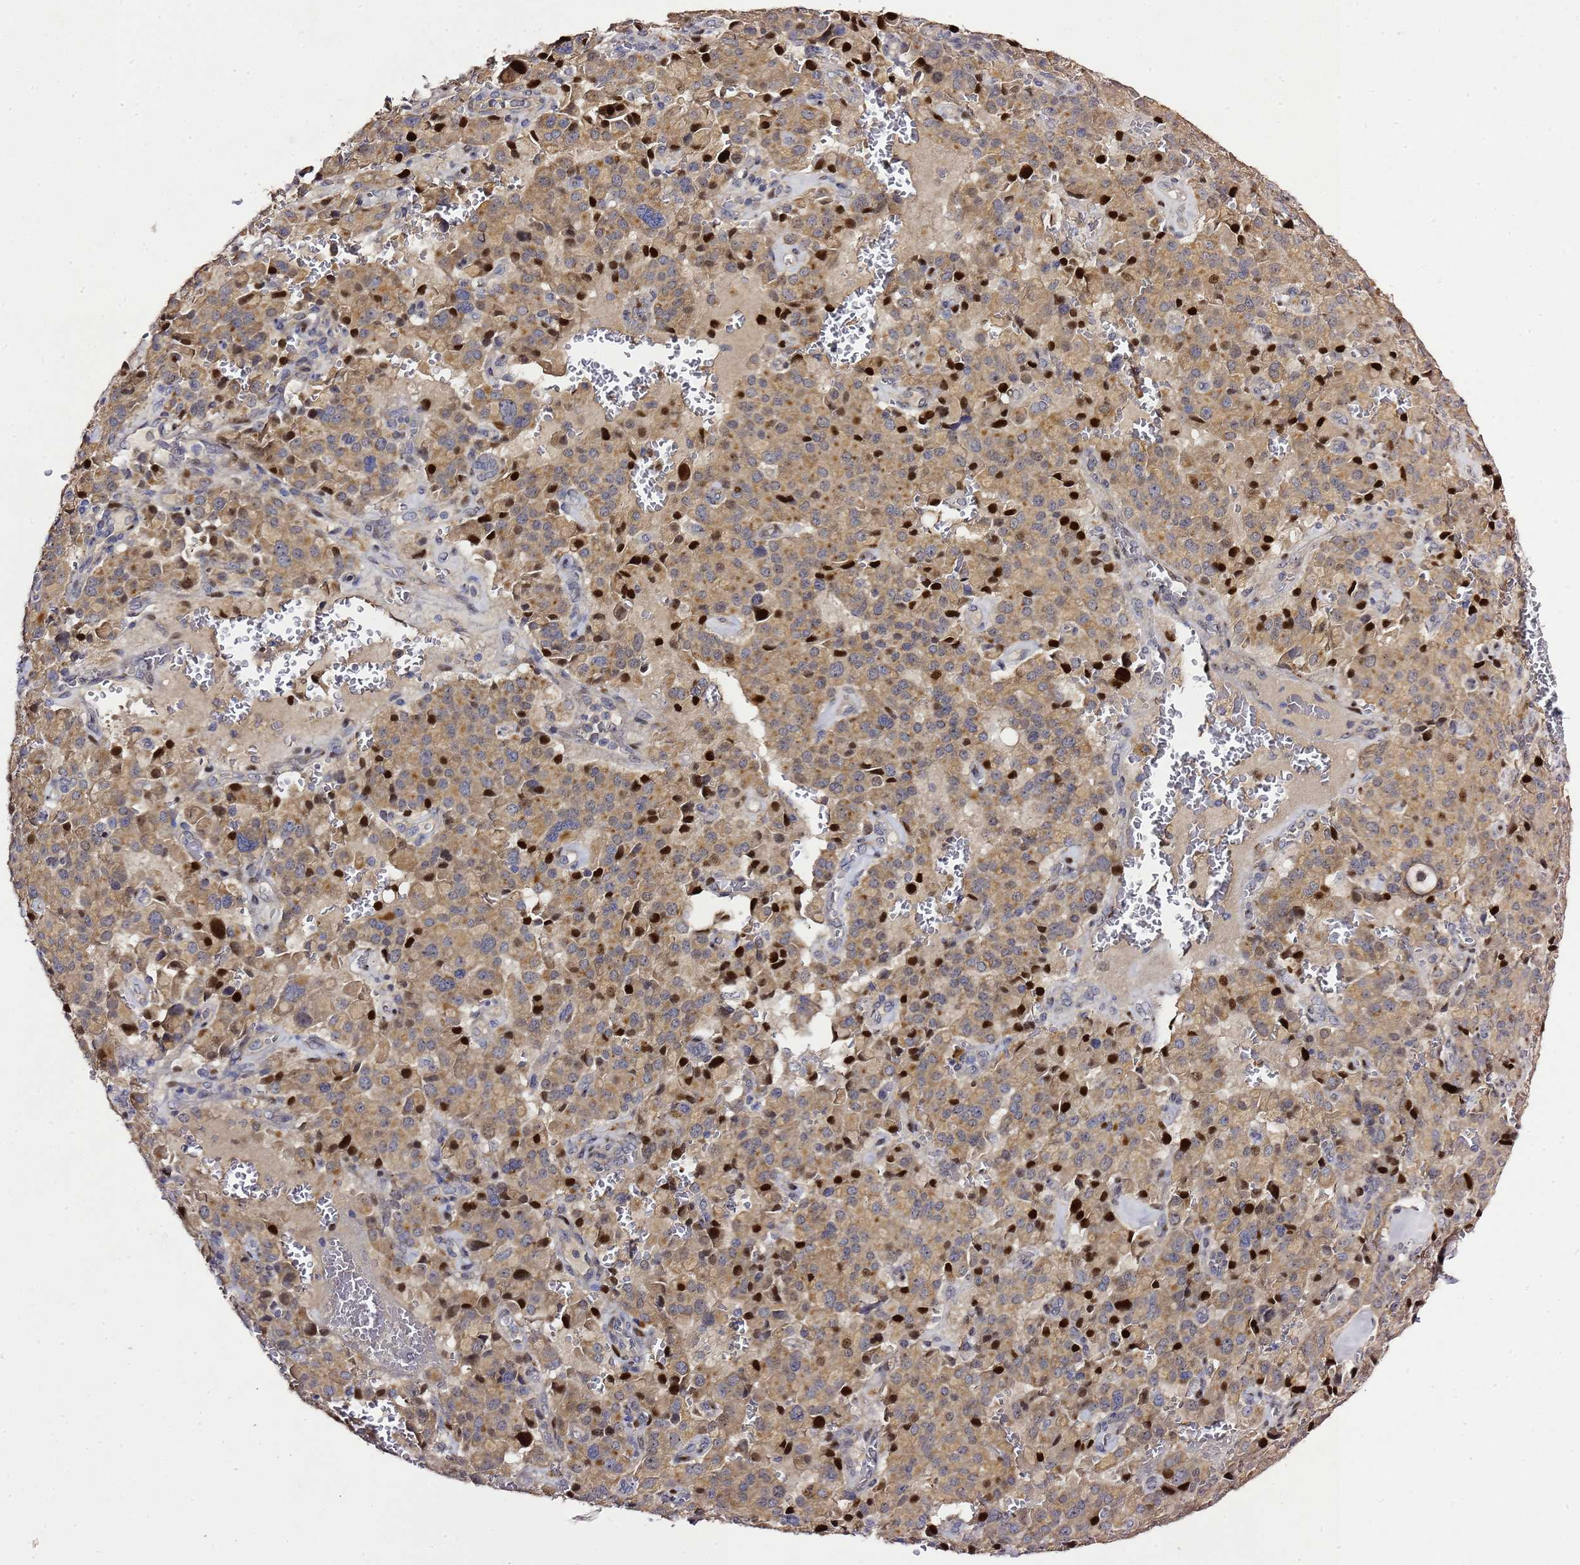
{"staining": {"intensity": "weak", "quantity": ">75%", "location": "cytoplasmic/membranous"}, "tissue": "pancreatic cancer", "cell_type": "Tumor cells", "image_type": "cancer", "snomed": [{"axis": "morphology", "description": "Adenocarcinoma, NOS"}, {"axis": "topography", "description": "Pancreas"}], "caption": "Immunohistochemistry (DAB) staining of pancreatic cancer (adenocarcinoma) exhibits weak cytoplasmic/membranous protein expression in approximately >75% of tumor cells.", "gene": "ALG3", "patient": {"sex": "male", "age": 65}}